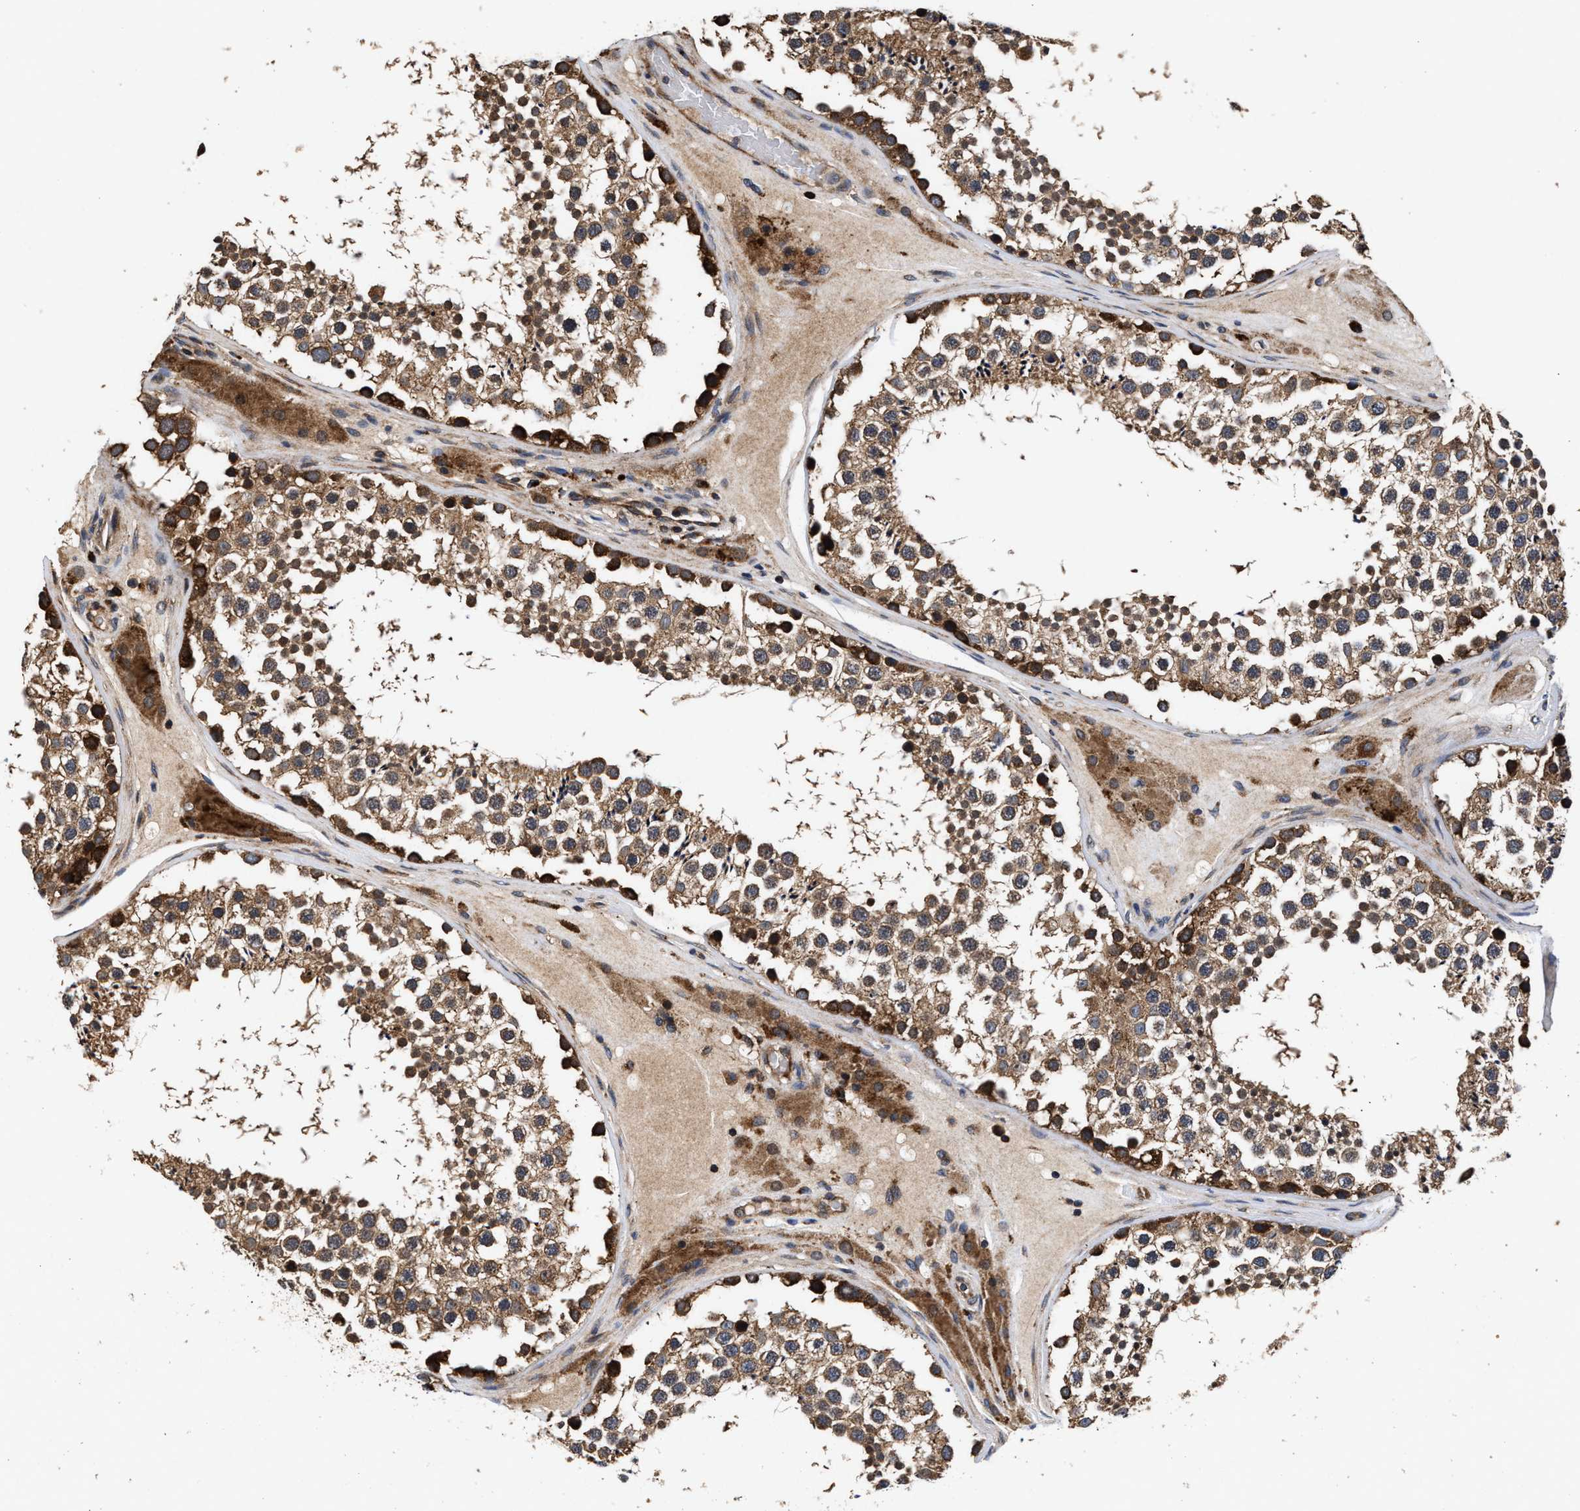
{"staining": {"intensity": "moderate", "quantity": ">75%", "location": "cytoplasmic/membranous"}, "tissue": "testis", "cell_type": "Cells in seminiferous ducts", "image_type": "normal", "snomed": [{"axis": "morphology", "description": "Normal tissue, NOS"}, {"axis": "topography", "description": "Testis"}], "caption": "Brown immunohistochemical staining in normal testis reveals moderate cytoplasmic/membranous positivity in about >75% of cells in seminiferous ducts.", "gene": "NFKB2", "patient": {"sex": "male", "age": 46}}